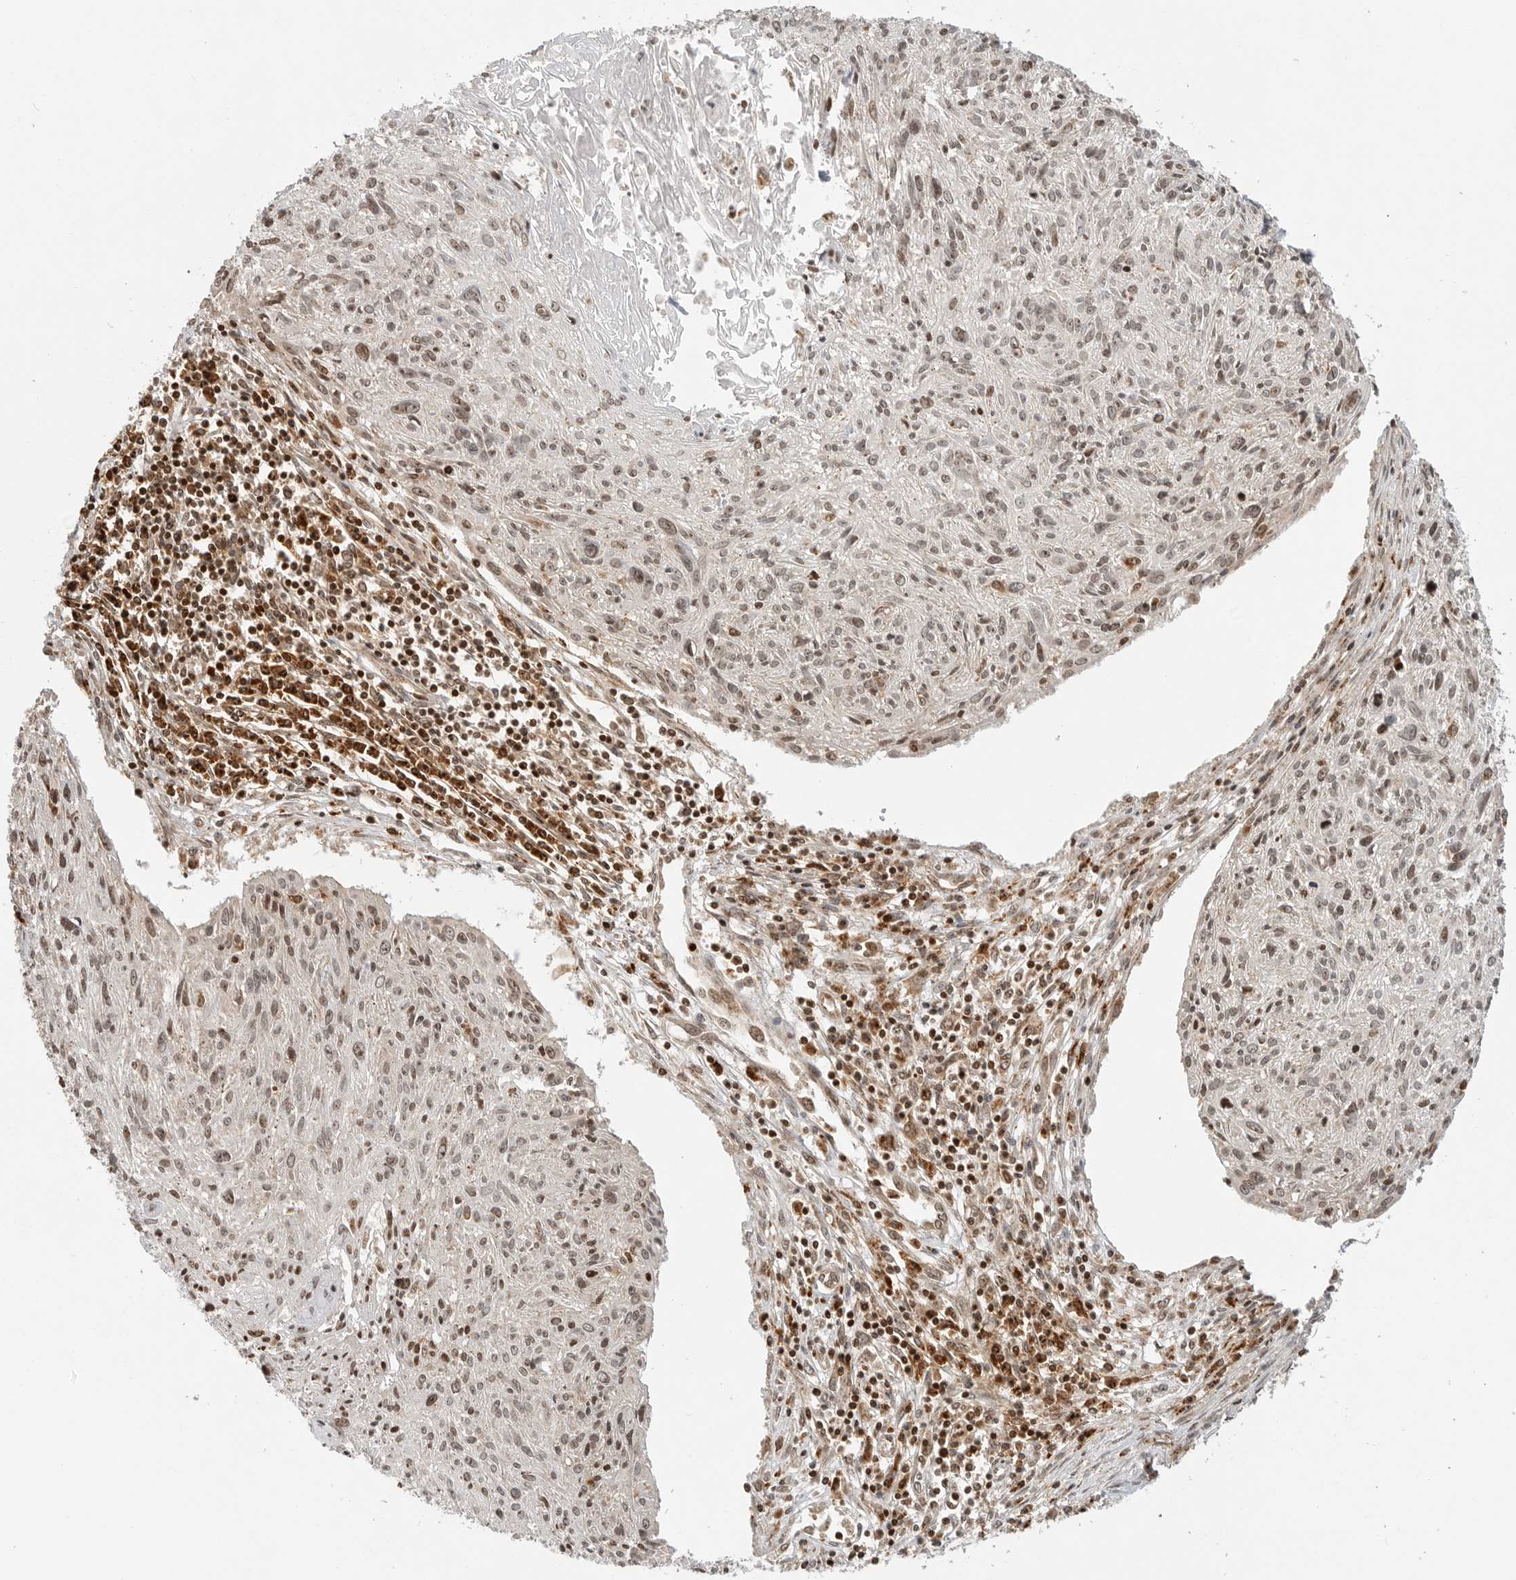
{"staining": {"intensity": "weak", "quantity": ">75%", "location": "cytoplasmic/membranous,nuclear"}, "tissue": "cervical cancer", "cell_type": "Tumor cells", "image_type": "cancer", "snomed": [{"axis": "morphology", "description": "Squamous cell carcinoma, NOS"}, {"axis": "topography", "description": "Cervix"}], "caption": "About >75% of tumor cells in cervical cancer (squamous cell carcinoma) show weak cytoplasmic/membranous and nuclear protein expression as visualized by brown immunohistochemical staining.", "gene": "IDUA", "patient": {"sex": "female", "age": 51}}